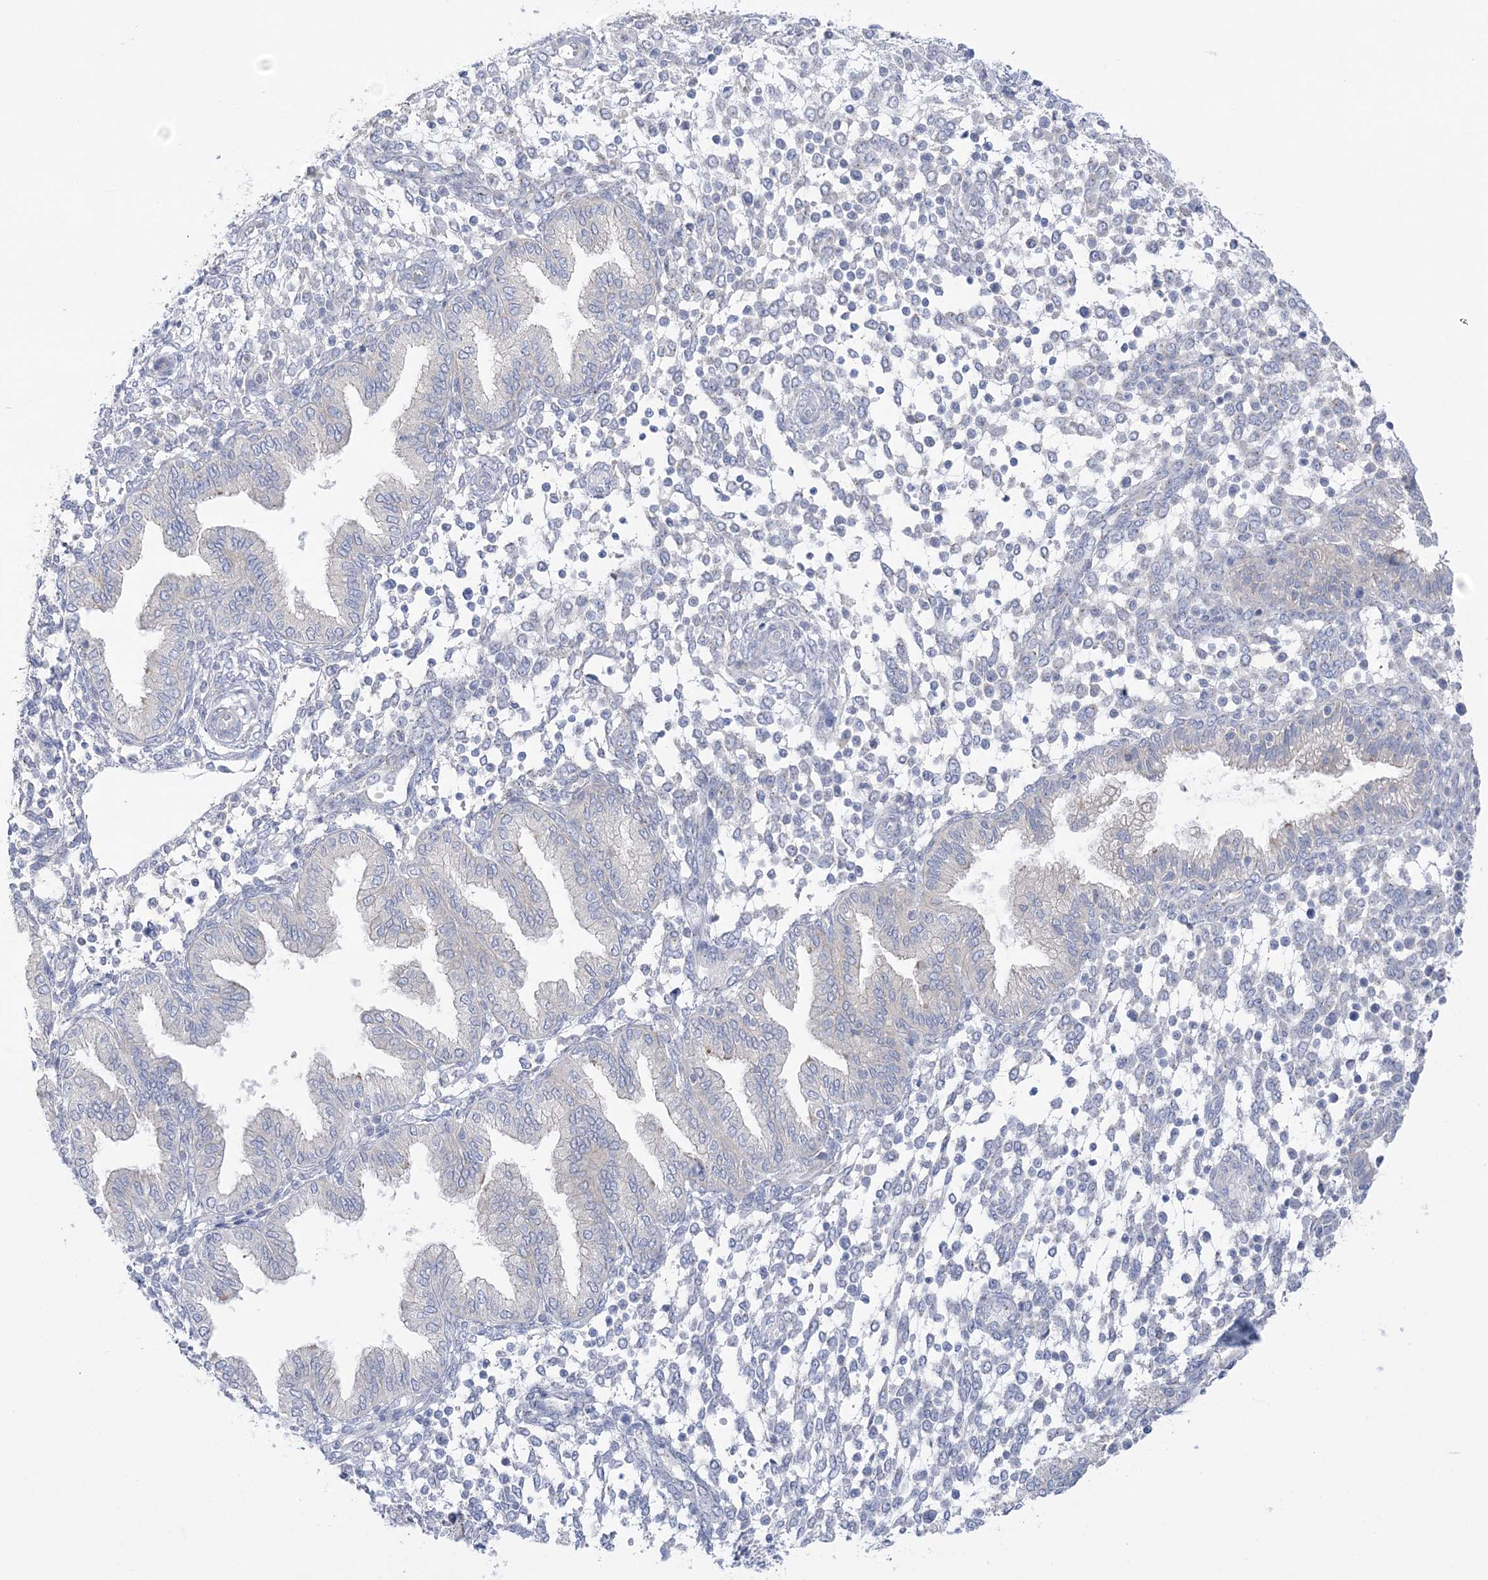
{"staining": {"intensity": "negative", "quantity": "none", "location": "none"}, "tissue": "endometrium", "cell_type": "Cells in endometrial stroma", "image_type": "normal", "snomed": [{"axis": "morphology", "description": "Normal tissue, NOS"}, {"axis": "topography", "description": "Endometrium"}], "caption": "Immunohistochemistry of unremarkable human endometrium displays no staining in cells in endometrial stroma. (Stains: DAB immunohistochemistry with hematoxylin counter stain, Microscopy: brightfield microscopy at high magnification).", "gene": "SEMA3D", "patient": {"sex": "female", "age": 53}}